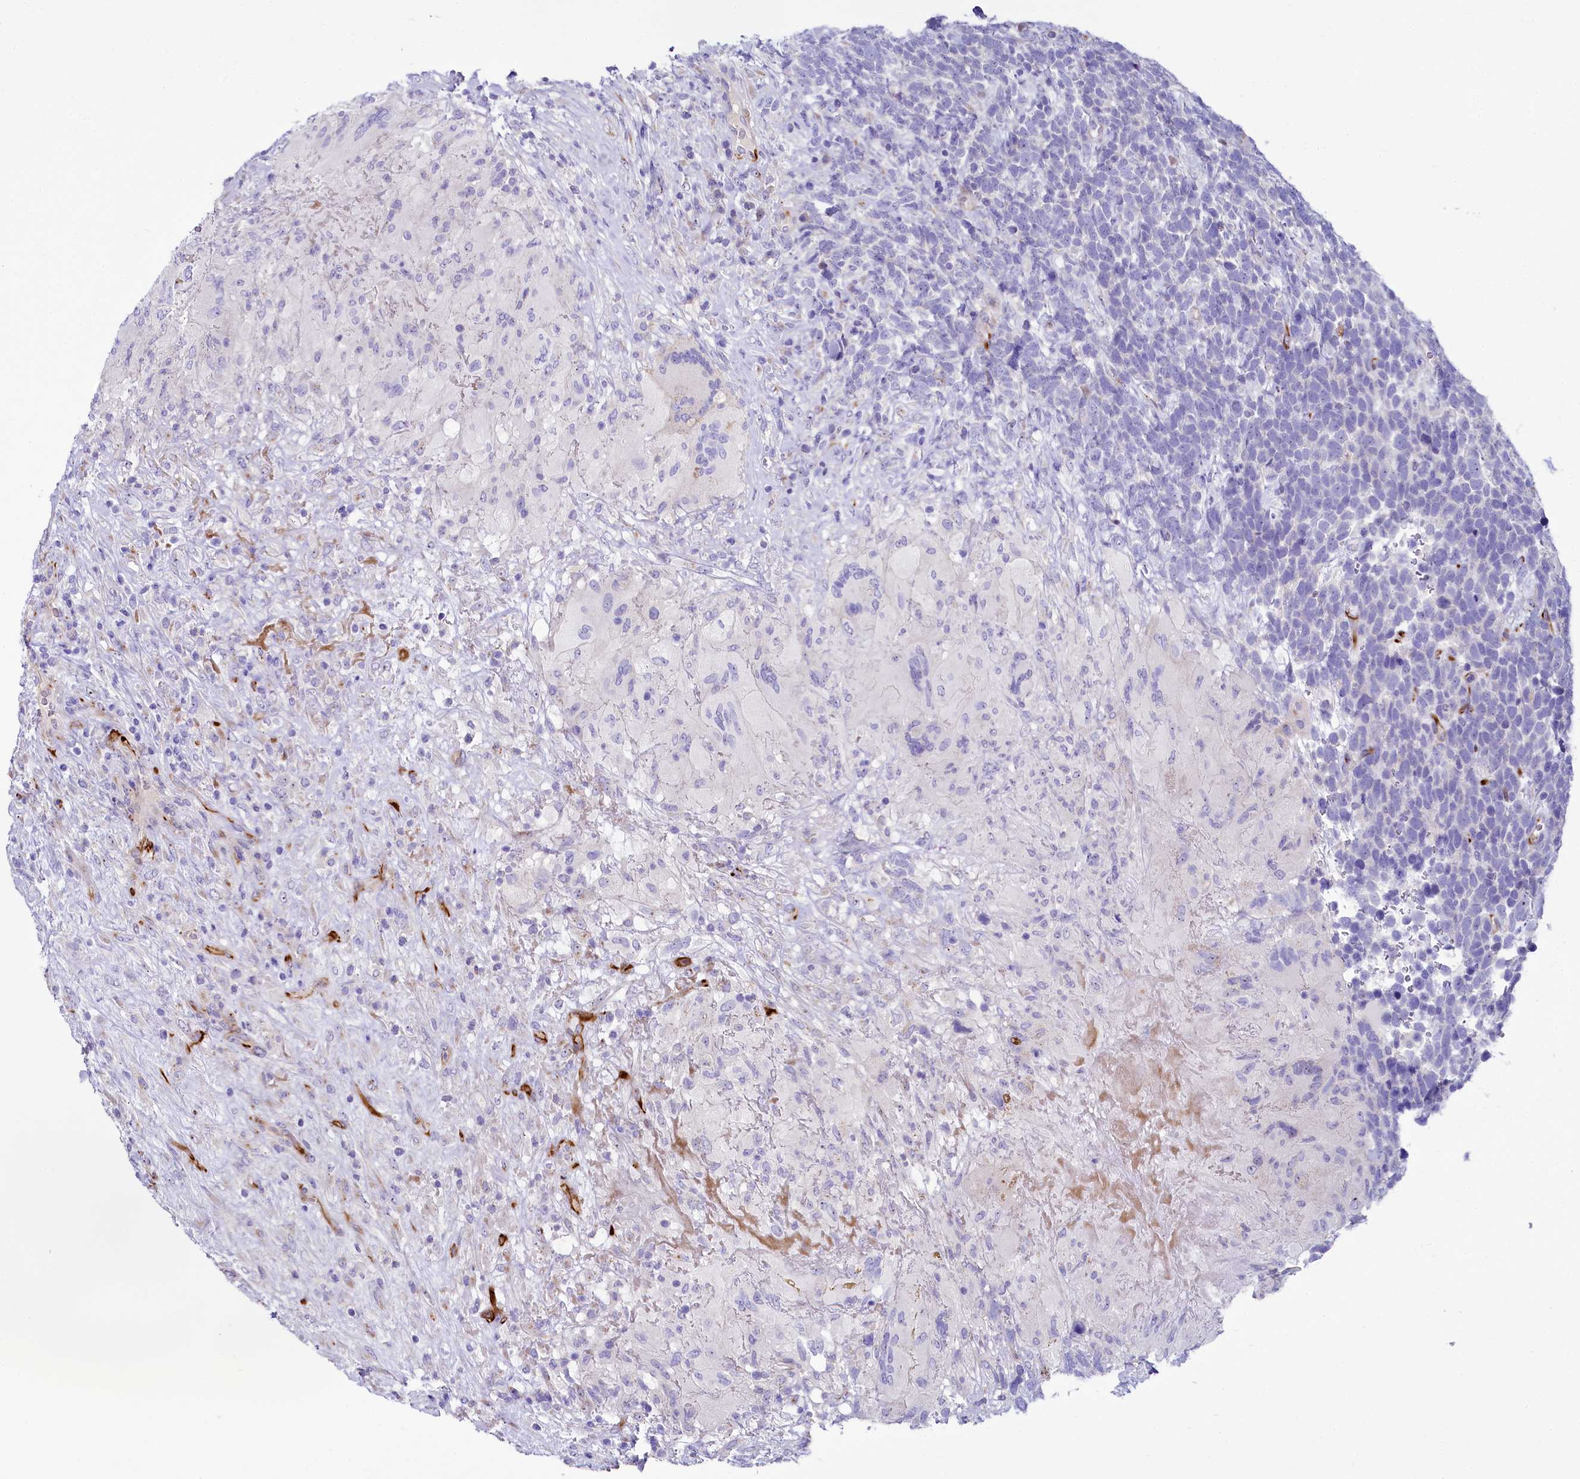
{"staining": {"intensity": "negative", "quantity": "none", "location": "none"}, "tissue": "urothelial cancer", "cell_type": "Tumor cells", "image_type": "cancer", "snomed": [{"axis": "morphology", "description": "Urothelial carcinoma, High grade"}, {"axis": "topography", "description": "Urinary bladder"}], "caption": "An immunohistochemistry photomicrograph of urothelial cancer is shown. There is no staining in tumor cells of urothelial cancer. The staining is performed using DAB (3,3'-diaminobenzidine) brown chromogen with nuclei counter-stained in using hematoxylin.", "gene": "SH3TC2", "patient": {"sex": "female", "age": 82}}